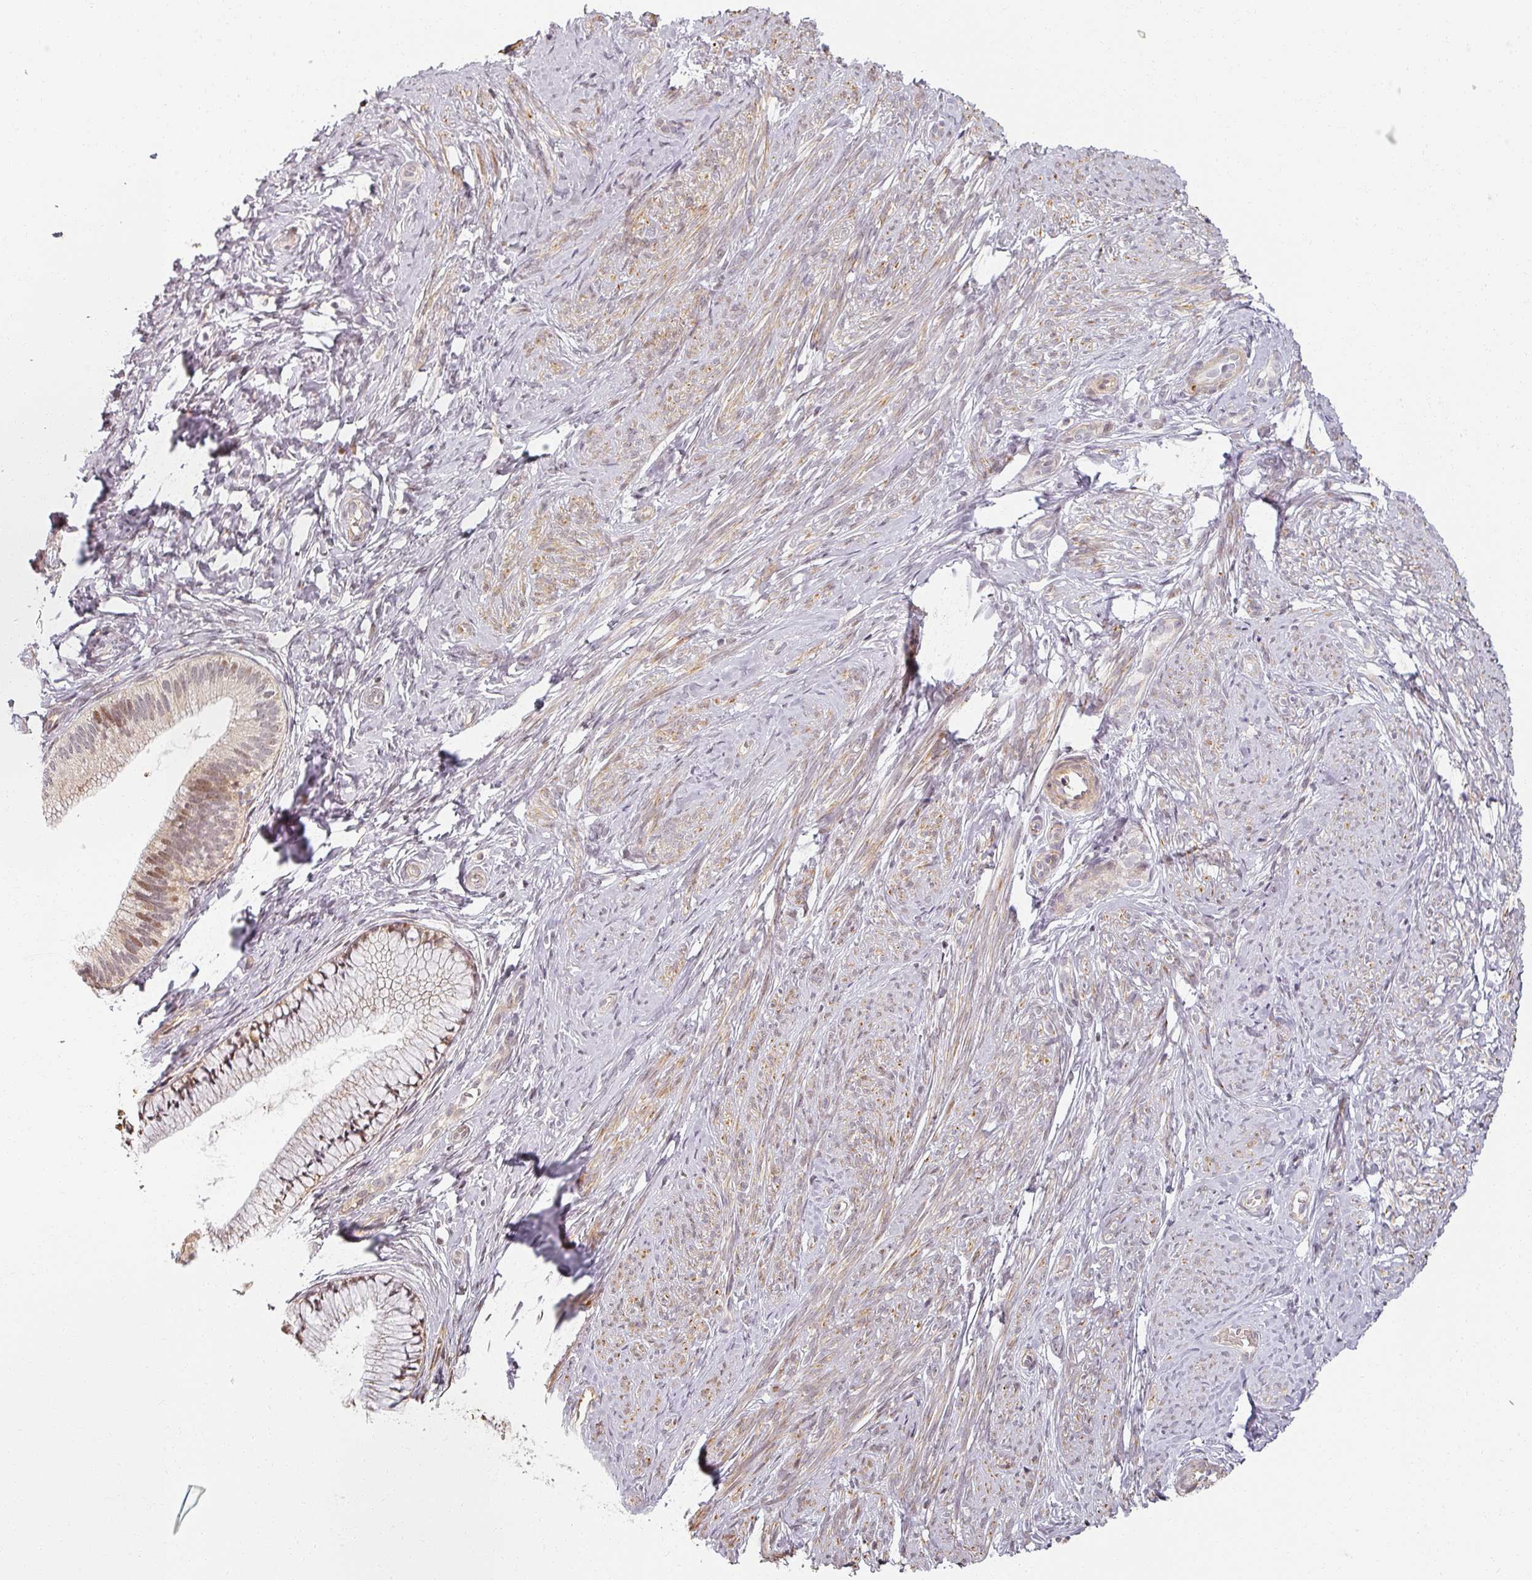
{"staining": {"intensity": "moderate", "quantity": ">75%", "location": "cytoplasmic/membranous,nuclear"}, "tissue": "cervix", "cell_type": "Glandular cells", "image_type": "normal", "snomed": [{"axis": "morphology", "description": "Normal tissue, NOS"}, {"axis": "topography", "description": "Cervix"}], "caption": "DAB (3,3'-diaminobenzidine) immunohistochemical staining of normal cervix exhibits moderate cytoplasmic/membranous,nuclear protein positivity in approximately >75% of glandular cells.", "gene": "MED19", "patient": {"sex": "female", "age": 36}}